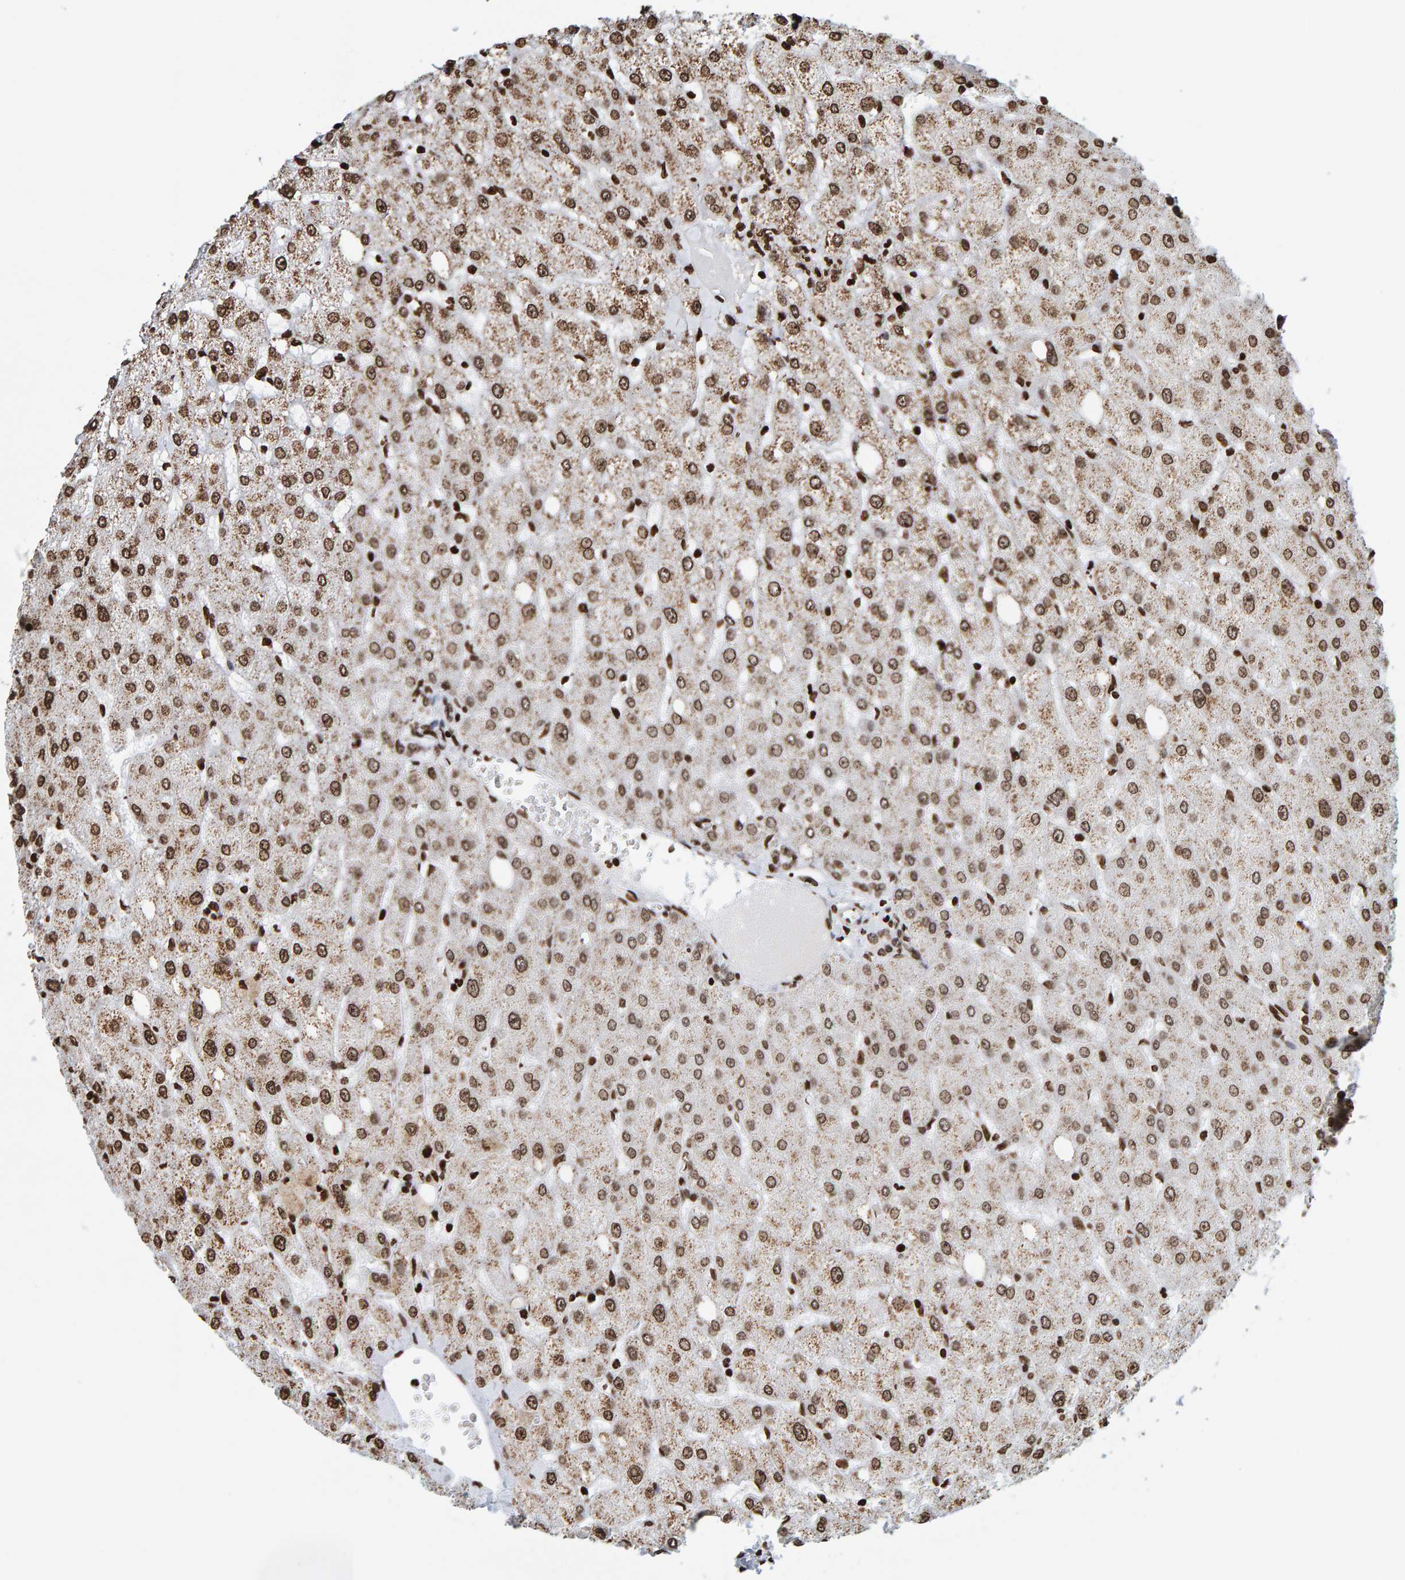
{"staining": {"intensity": "moderate", "quantity": ">75%", "location": "cytoplasmic/membranous"}, "tissue": "liver", "cell_type": "Cholangiocytes", "image_type": "normal", "snomed": [{"axis": "morphology", "description": "Normal tissue, NOS"}, {"axis": "topography", "description": "Liver"}], "caption": "The image shows staining of normal liver, revealing moderate cytoplasmic/membranous protein expression (brown color) within cholangiocytes. Nuclei are stained in blue.", "gene": "BRF2", "patient": {"sex": "female", "age": 54}}